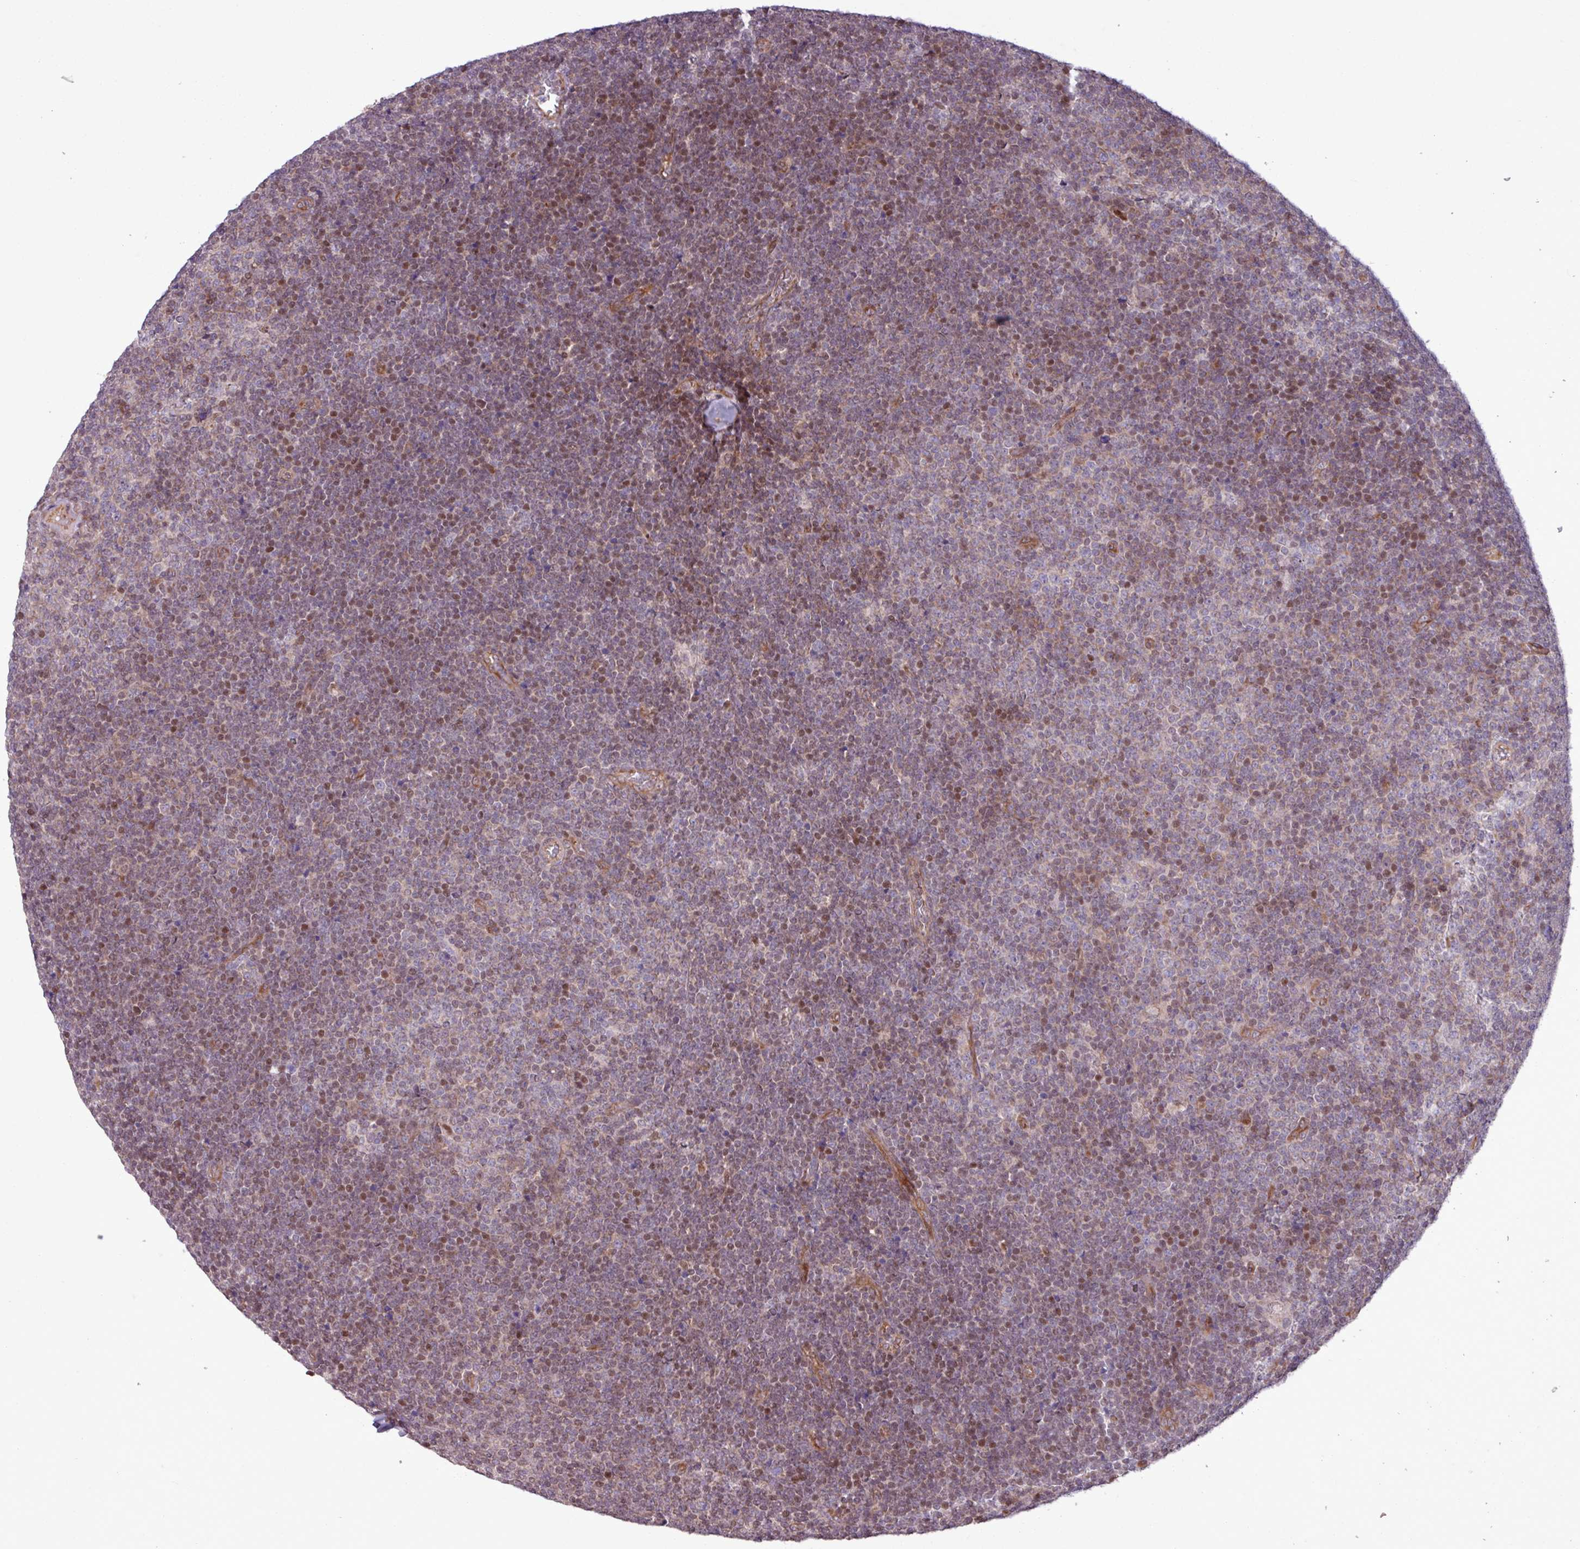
{"staining": {"intensity": "weak", "quantity": "25%-75%", "location": "cytoplasmic/membranous,nuclear"}, "tissue": "lymphoma", "cell_type": "Tumor cells", "image_type": "cancer", "snomed": [{"axis": "morphology", "description": "Malignant lymphoma, non-Hodgkin's type, Low grade"}, {"axis": "topography", "description": "Lymph node"}], "caption": "A photomicrograph showing weak cytoplasmic/membranous and nuclear positivity in approximately 25%-75% of tumor cells in lymphoma, as visualized by brown immunohistochemical staining.", "gene": "PDPR", "patient": {"sex": "male", "age": 48}}